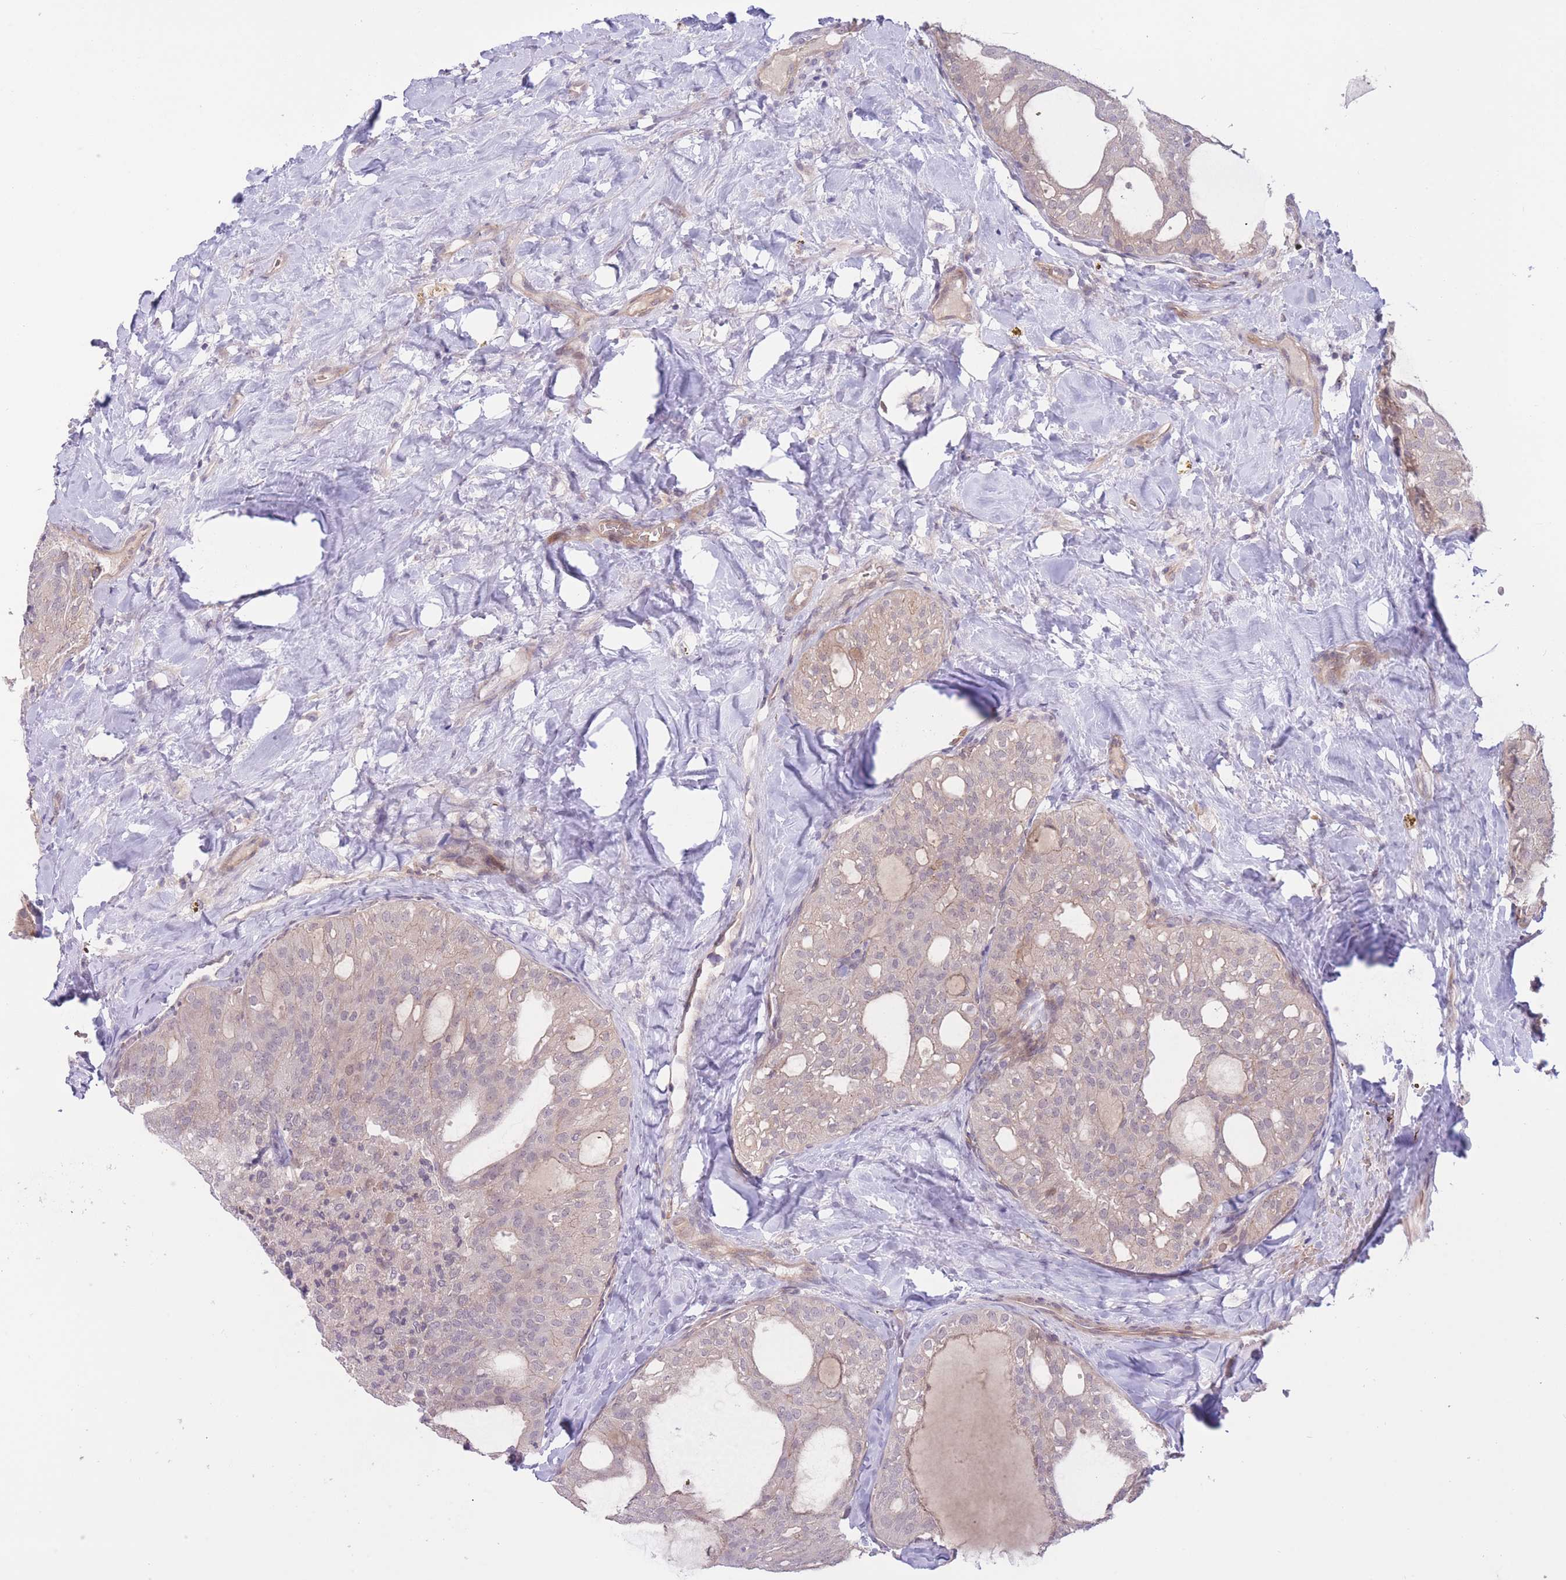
{"staining": {"intensity": "negative", "quantity": "none", "location": "none"}, "tissue": "thyroid cancer", "cell_type": "Tumor cells", "image_type": "cancer", "snomed": [{"axis": "morphology", "description": "Follicular adenoma carcinoma, NOS"}, {"axis": "topography", "description": "Thyroid gland"}], "caption": "DAB immunohistochemical staining of human thyroid follicular adenoma carcinoma shows no significant expression in tumor cells. The staining was performed using DAB (3,3'-diaminobenzidine) to visualize the protein expression in brown, while the nuclei were stained in blue with hematoxylin (Magnification: 20x).", "gene": "FUT5", "patient": {"sex": "male", "age": 75}}